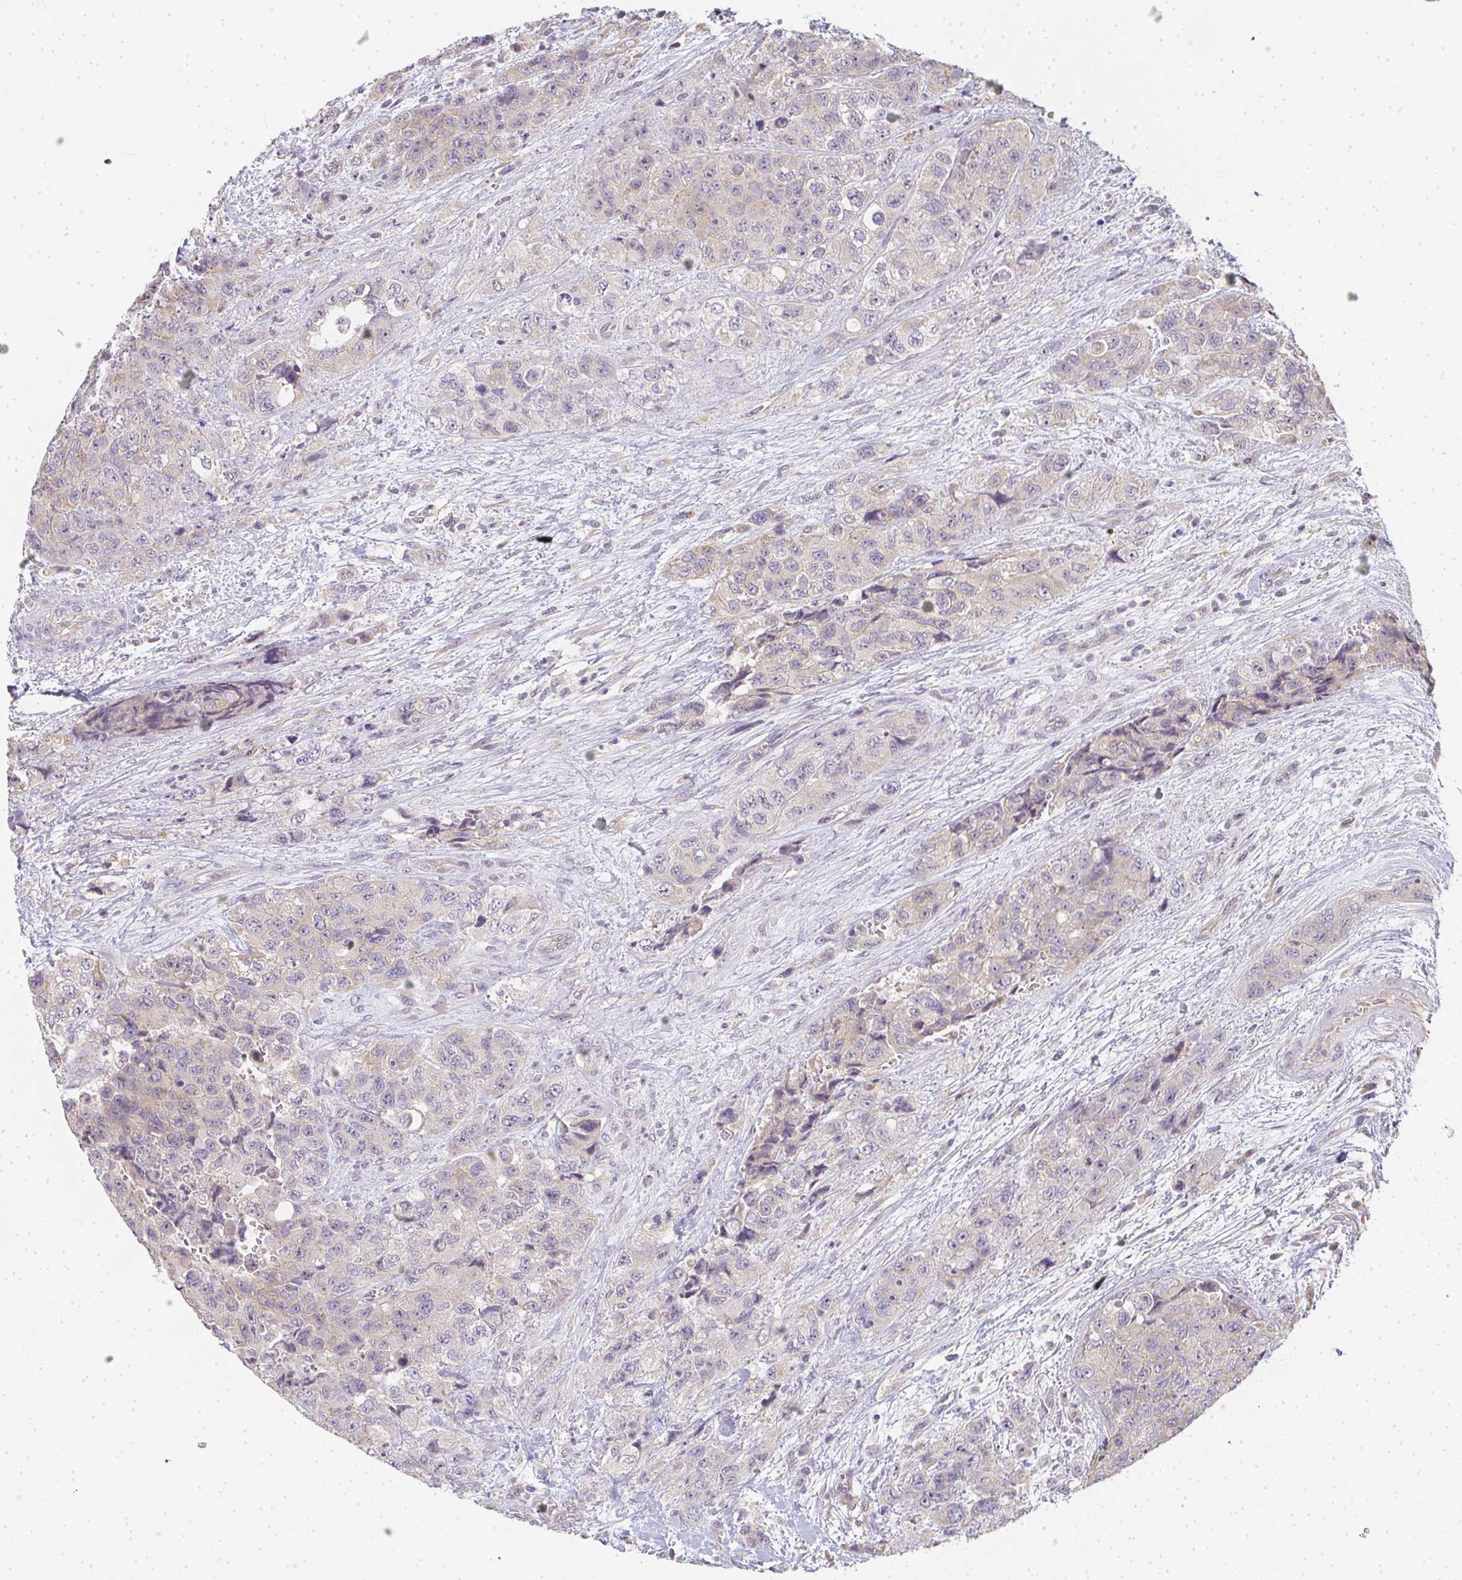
{"staining": {"intensity": "weak", "quantity": "<25%", "location": "cytoplasmic/membranous"}, "tissue": "urothelial cancer", "cell_type": "Tumor cells", "image_type": "cancer", "snomed": [{"axis": "morphology", "description": "Urothelial carcinoma, High grade"}, {"axis": "topography", "description": "Urinary bladder"}], "caption": "Immunohistochemical staining of urothelial carcinoma (high-grade) exhibits no significant expression in tumor cells.", "gene": "SLC35B3", "patient": {"sex": "female", "age": 78}}